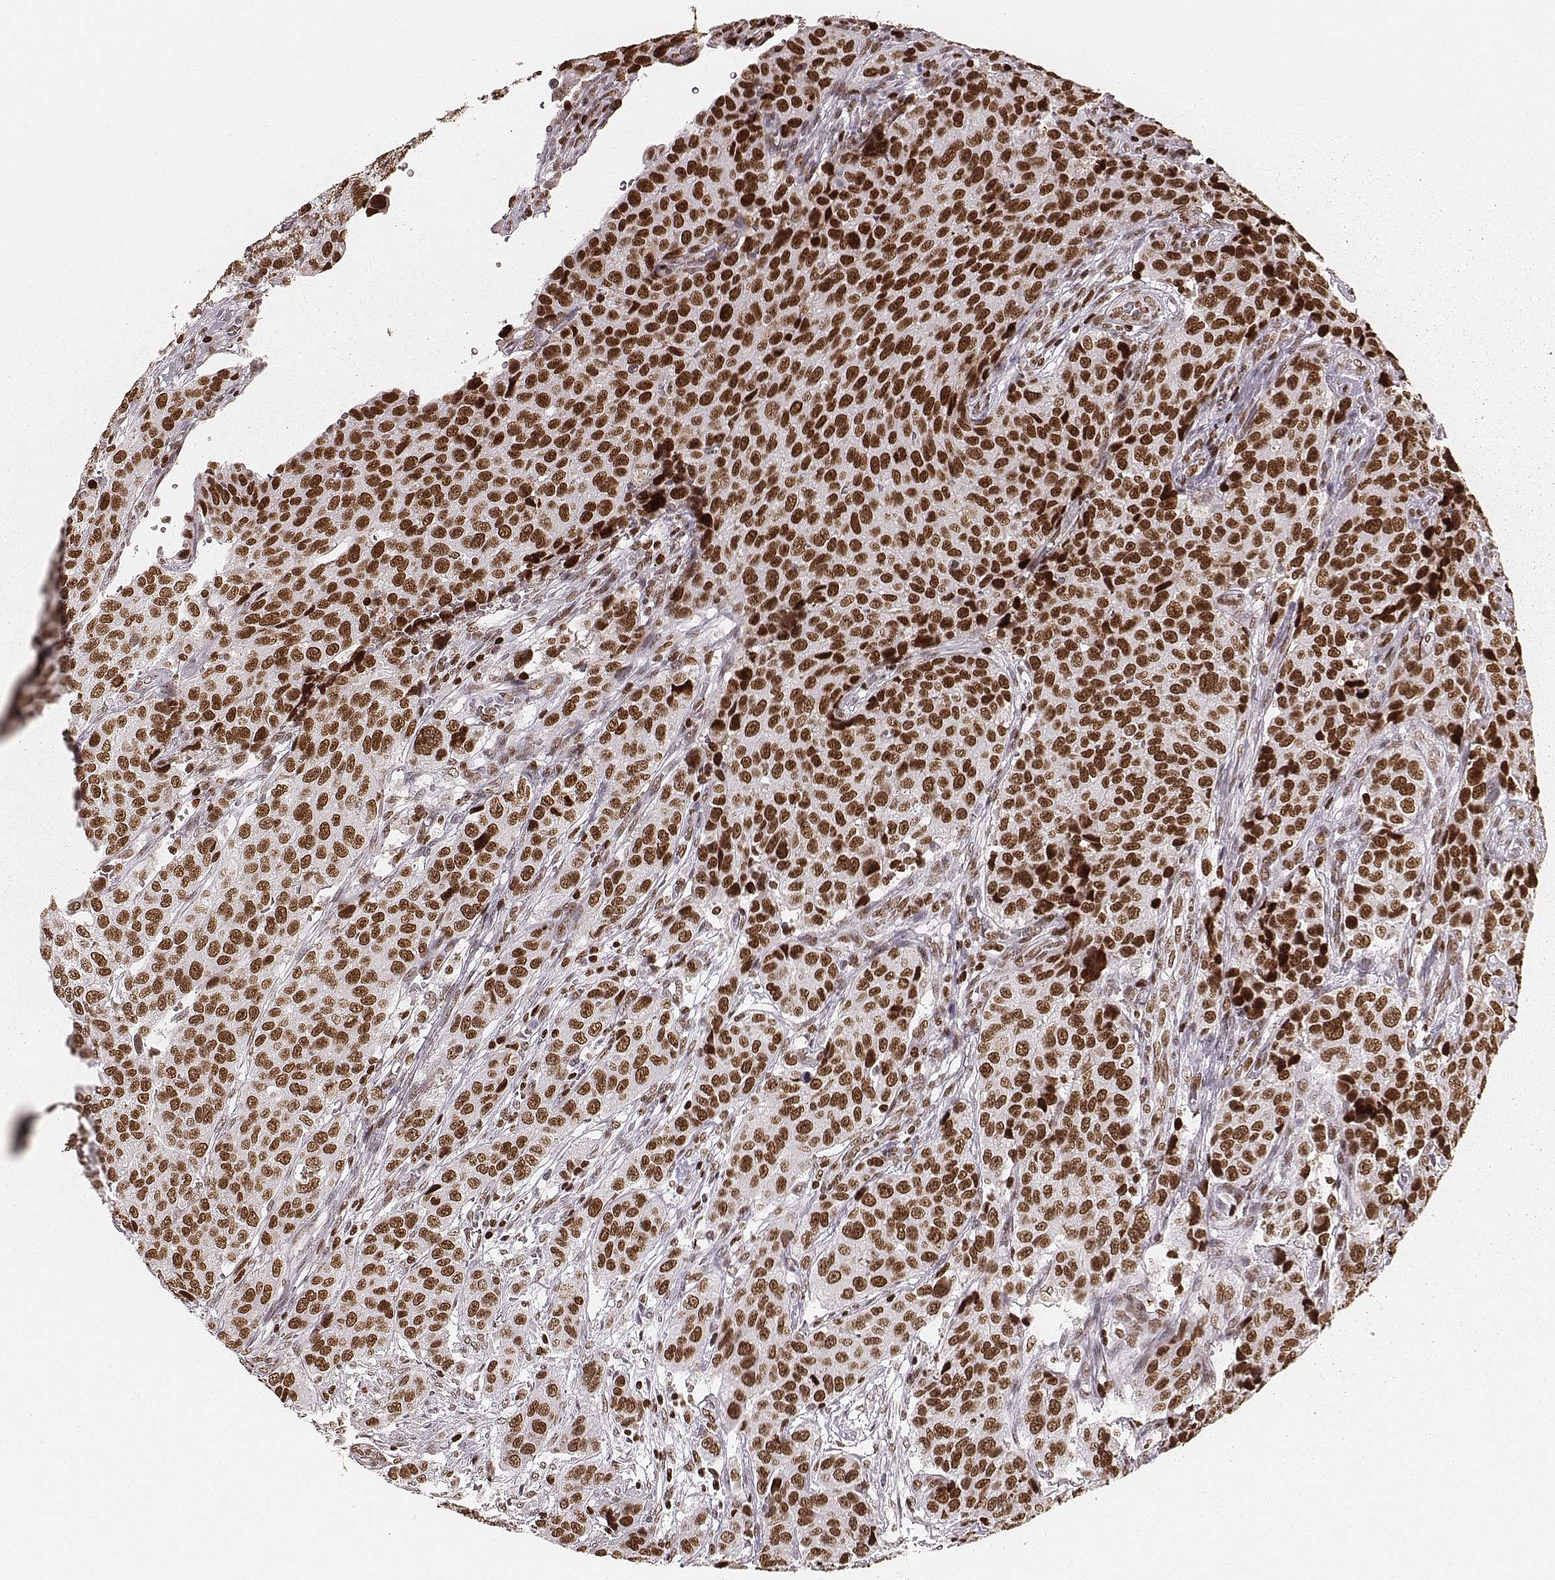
{"staining": {"intensity": "strong", "quantity": ">75%", "location": "nuclear"}, "tissue": "urothelial cancer", "cell_type": "Tumor cells", "image_type": "cancer", "snomed": [{"axis": "morphology", "description": "Urothelial carcinoma, High grade"}, {"axis": "topography", "description": "Urinary bladder"}], "caption": "Urothelial cancer stained with DAB immunohistochemistry (IHC) demonstrates high levels of strong nuclear staining in approximately >75% of tumor cells.", "gene": "PARP1", "patient": {"sex": "female", "age": 58}}